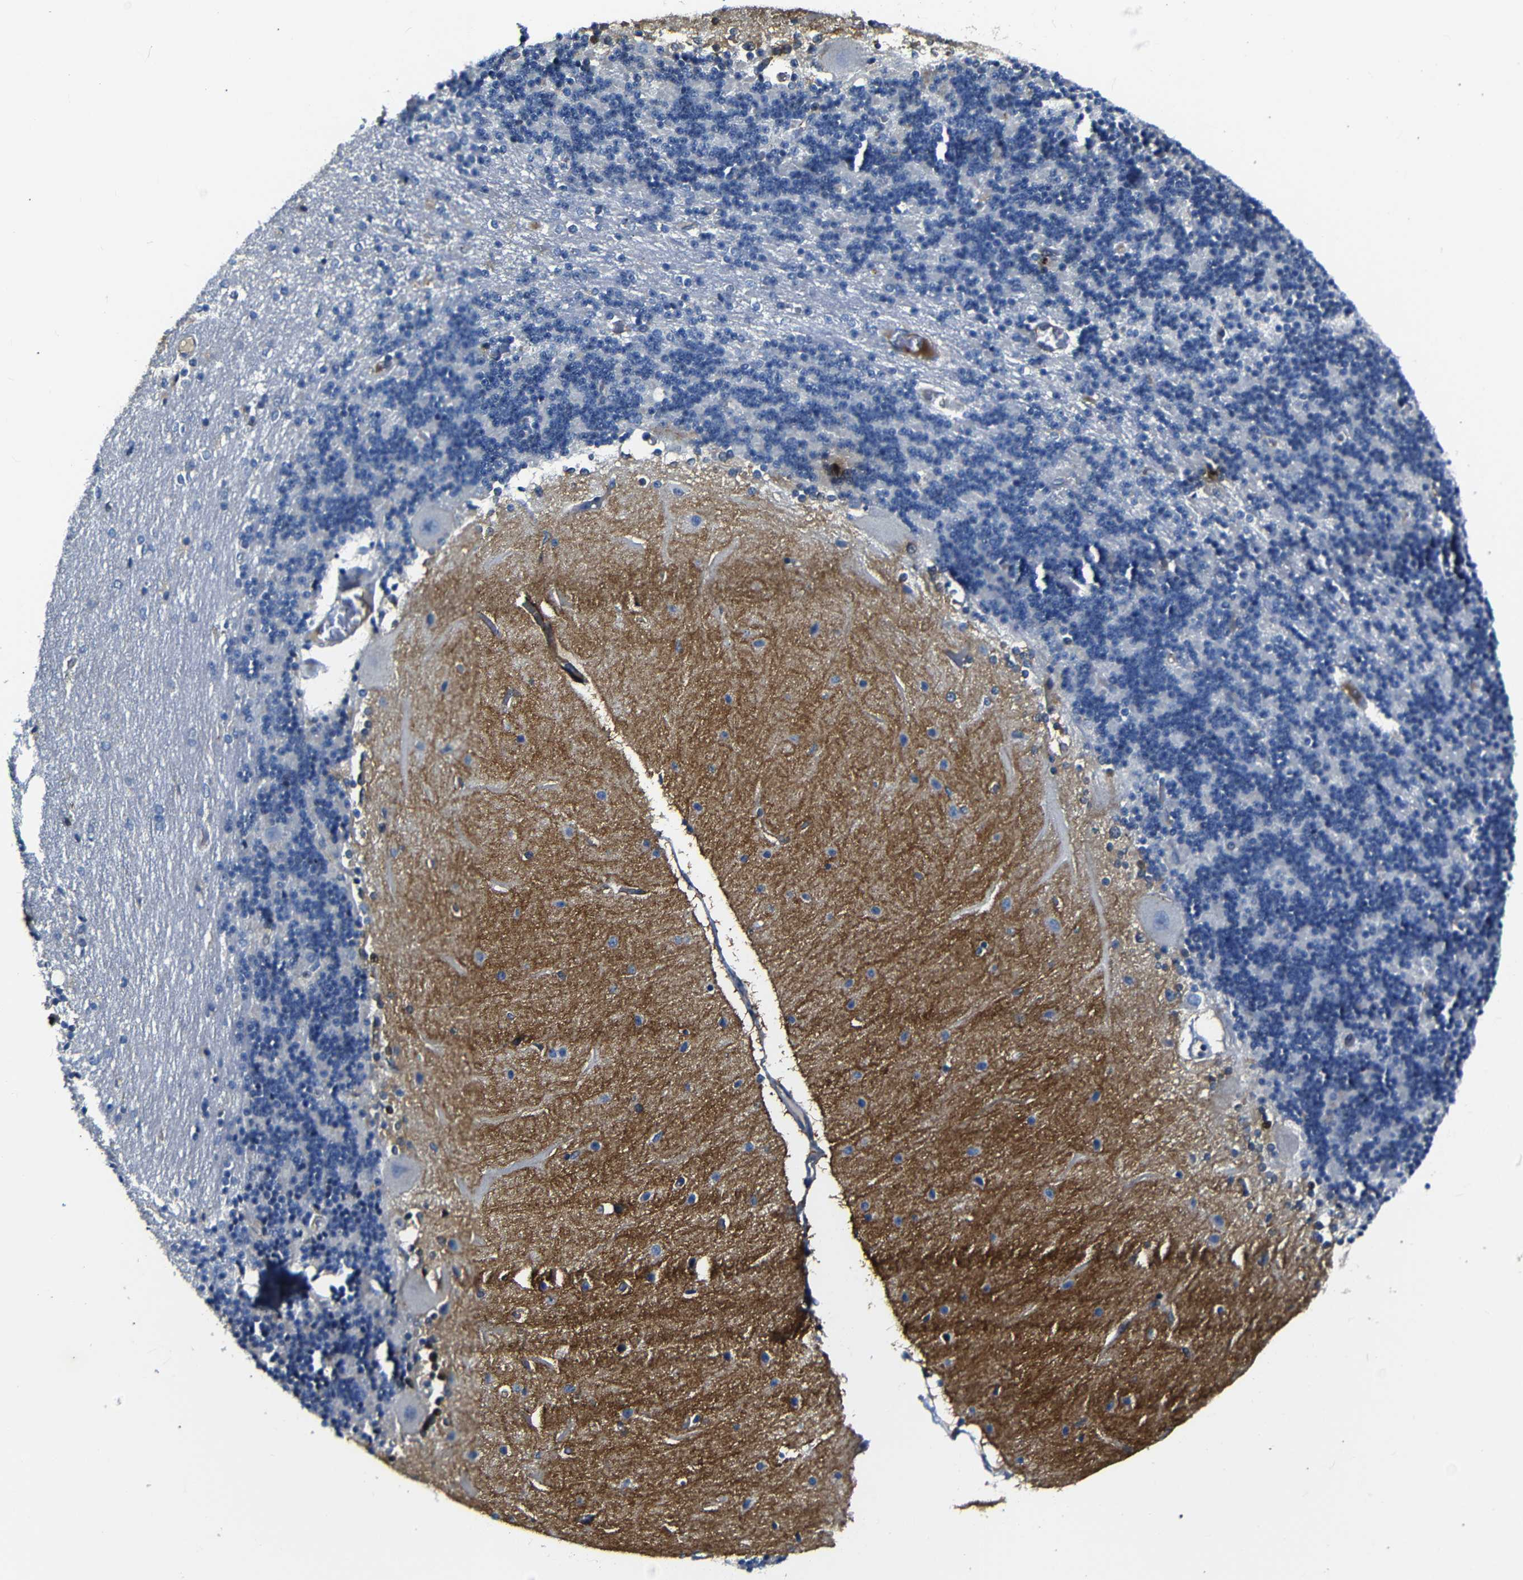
{"staining": {"intensity": "negative", "quantity": "none", "location": "none"}, "tissue": "cerebellum", "cell_type": "Cells in granular layer", "image_type": "normal", "snomed": [{"axis": "morphology", "description": "Normal tissue, NOS"}, {"axis": "topography", "description": "Cerebellum"}], "caption": "Protein analysis of benign cerebellum exhibits no significant positivity in cells in granular layer. Brightfield microscopy of immunohistochemistry stained with DAB (3,3'-diaminobenzidine) (brown) and hematoxylin (blue), captured at high magnification.", "gene": "AFDN", "patient": {"sex": "female", "age": 54}}